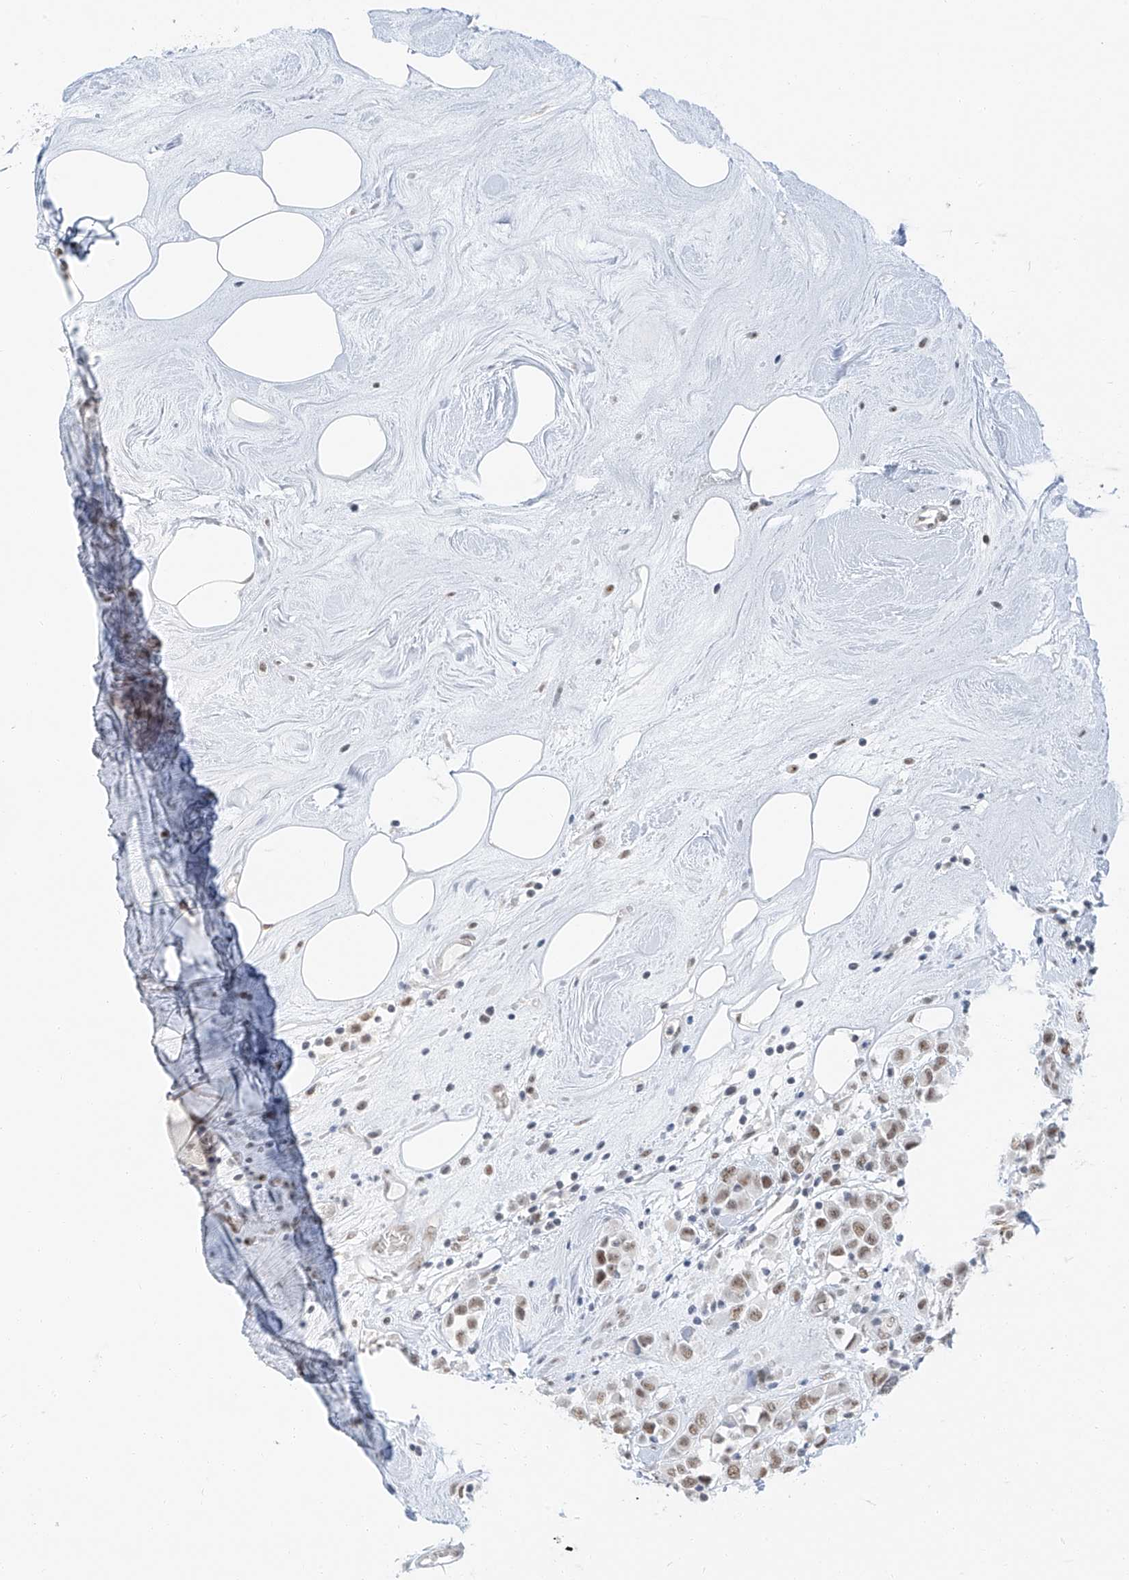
{"staining": {"intensity": "moderate", "quantity": "<25%", "location": "nuclear"}, "tissue": "breast cancer", "cell_type": "Tumor cells", "image_type": "cancer", "snomed": [{"axis": "morphology", "description": "Duct carcinoma"}, {"axis": "topography", "description": "Breast"}], "caption": "Brown immunohistochemical staining in human breast cancer (intraductal carcinoma) shows moderate nuclear positivity in approximately <25% of tumor cells.", "gene": "PGC", "patient": {"sex": "female", "age": 61}}